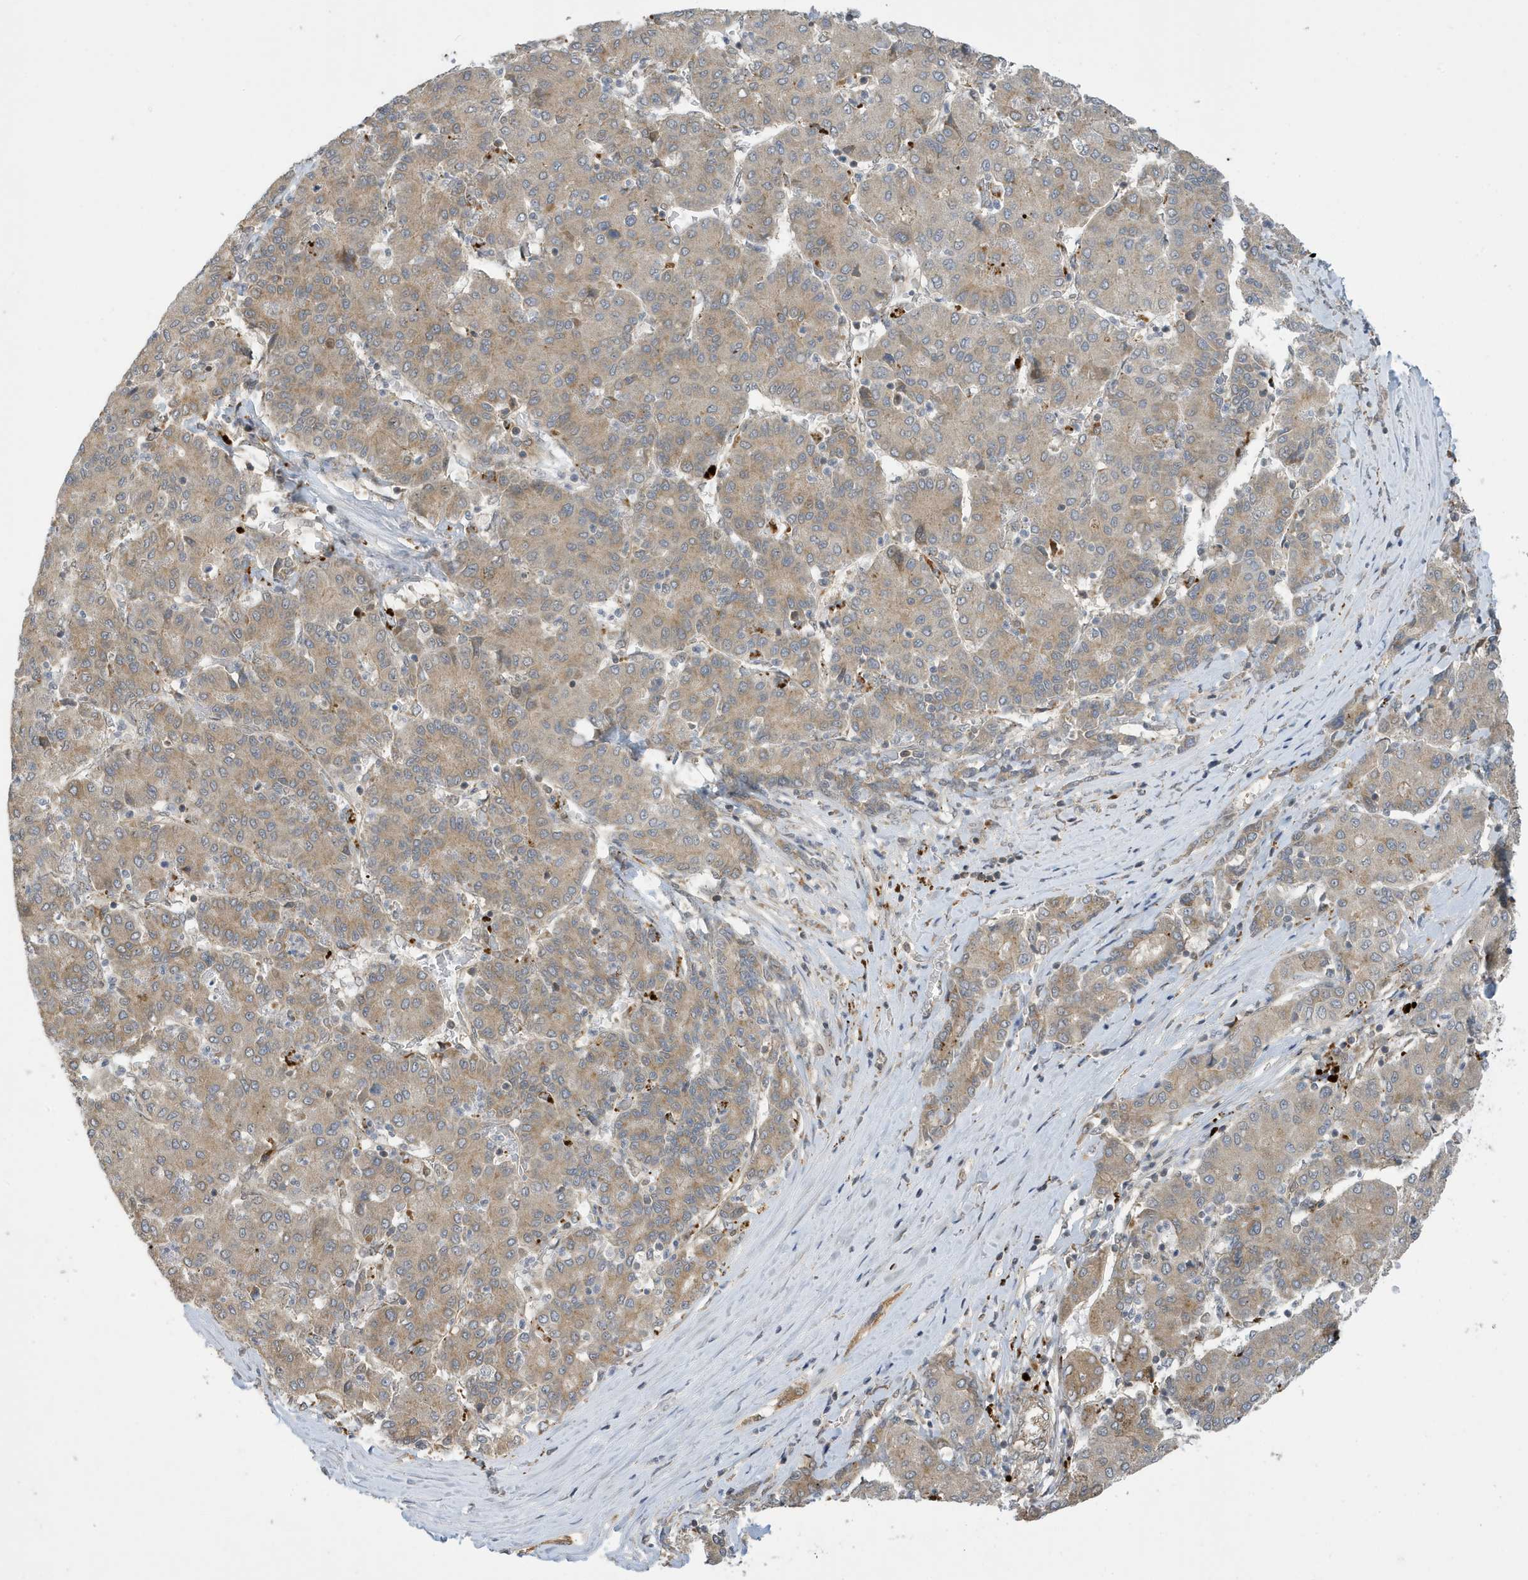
{"staining": {"intensity": "weak", "quantity": "25%-75%", "location": "cytoplasmic/membranous"}, "tissue": "liver cancer", "cell_type": "Tumor cells", "image_type": "cancer", "snomed": [{"axis": "morphology", "description": "Carcinoma, Hepatocellular, NOS"}, {"axis": "topography", "description": "Liver"}], "caption": "Weak cytoplasmic/membranous protein positivity is appreciated in approximately 25%-75% of tumor cells in liver cancer.", "gene": "NCOA7", "patient": {"sex": "male", "age": 65}}